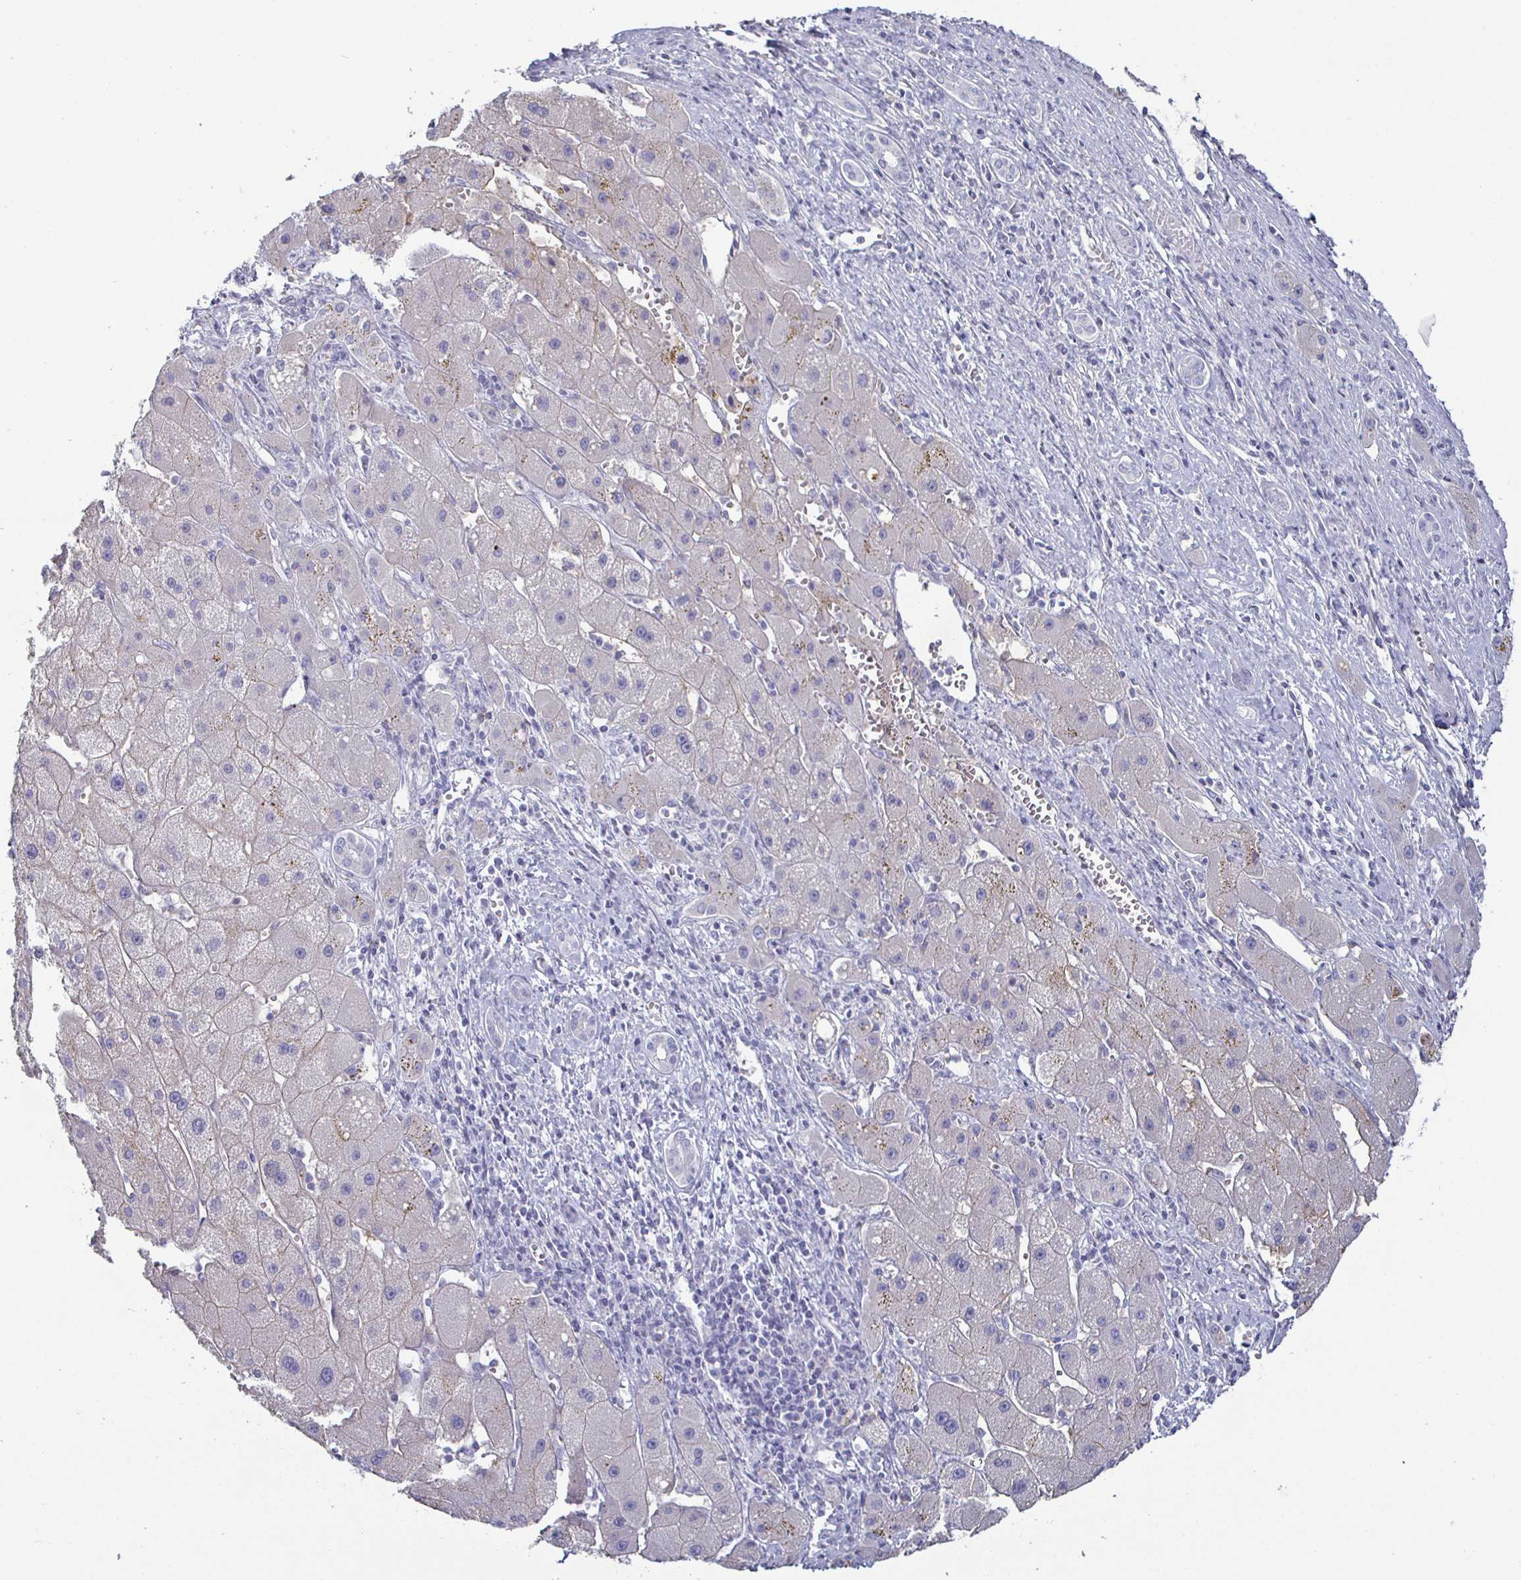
{"staining": {"intensity": "negative", "quantity": "none", "location": "none"}, "tissue": "liver cancer", "cell_type": "Tumor cells", "image_type": "cancer", "snomed": [{"axis": "morphology", "description": "Carcinoma, Hepatocellular, NOS"}, {"axis": "topography", "description": "Liver"}], "caption": "The image displays no significant expression in tumor cells of liver cancer (hepatocellular carcinoma). (Stains: DAB (3,3'-diaminobenzidine) immunohistochemistry (IHC) with hematoxylin counter stain, Microscopy: brightfield microscopy at high magnification).", "gene": "ENPP1", "patient": {"sex": "female", "age": 82}}